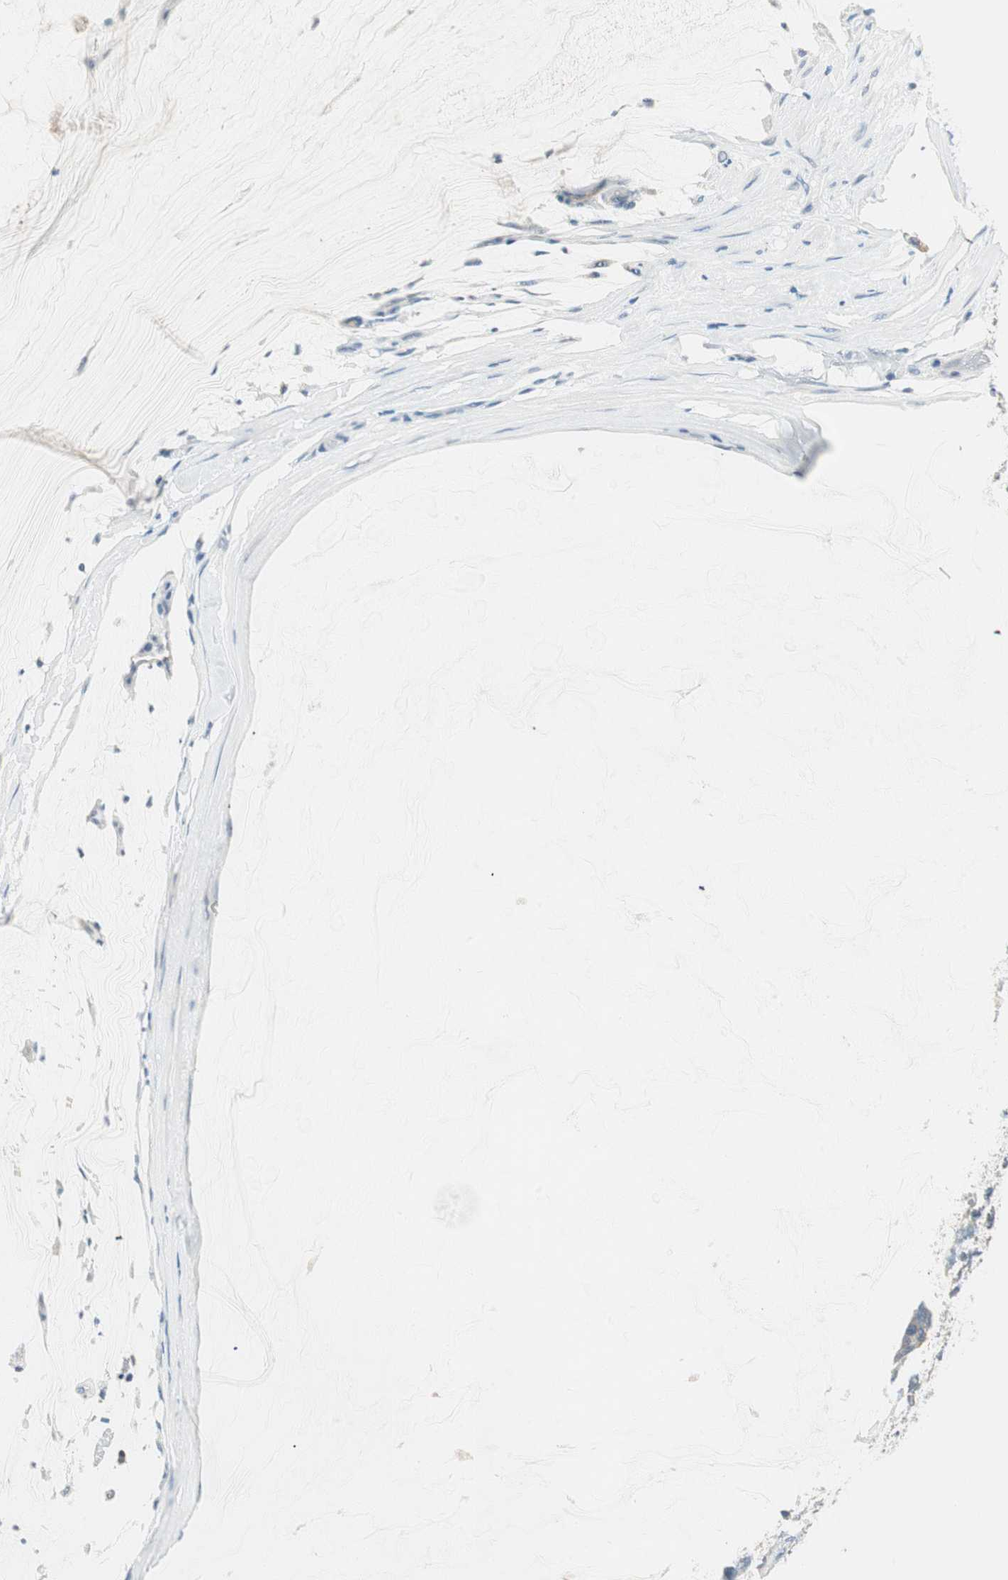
{"staining": {"intensity": "negative", "quantity": "none", "location": "none"}, "tissue": "ovarian cancer", "cell_type": "Tumor cells", "image_type": "cancer", "snomed": [{"axis": "morphology", "description": "Cystadenocarcinoma, mucinous, NOS"}, {"axis": "topography", "description": "Ovary"}], "caption": "Immunohistochemical staining of human ovarian mucinous cystadenocarcinoma demonstrates no significant expression in tumor cells.", "gene": "GNAO1", "patient": {"sex": "female", "age": 39}}